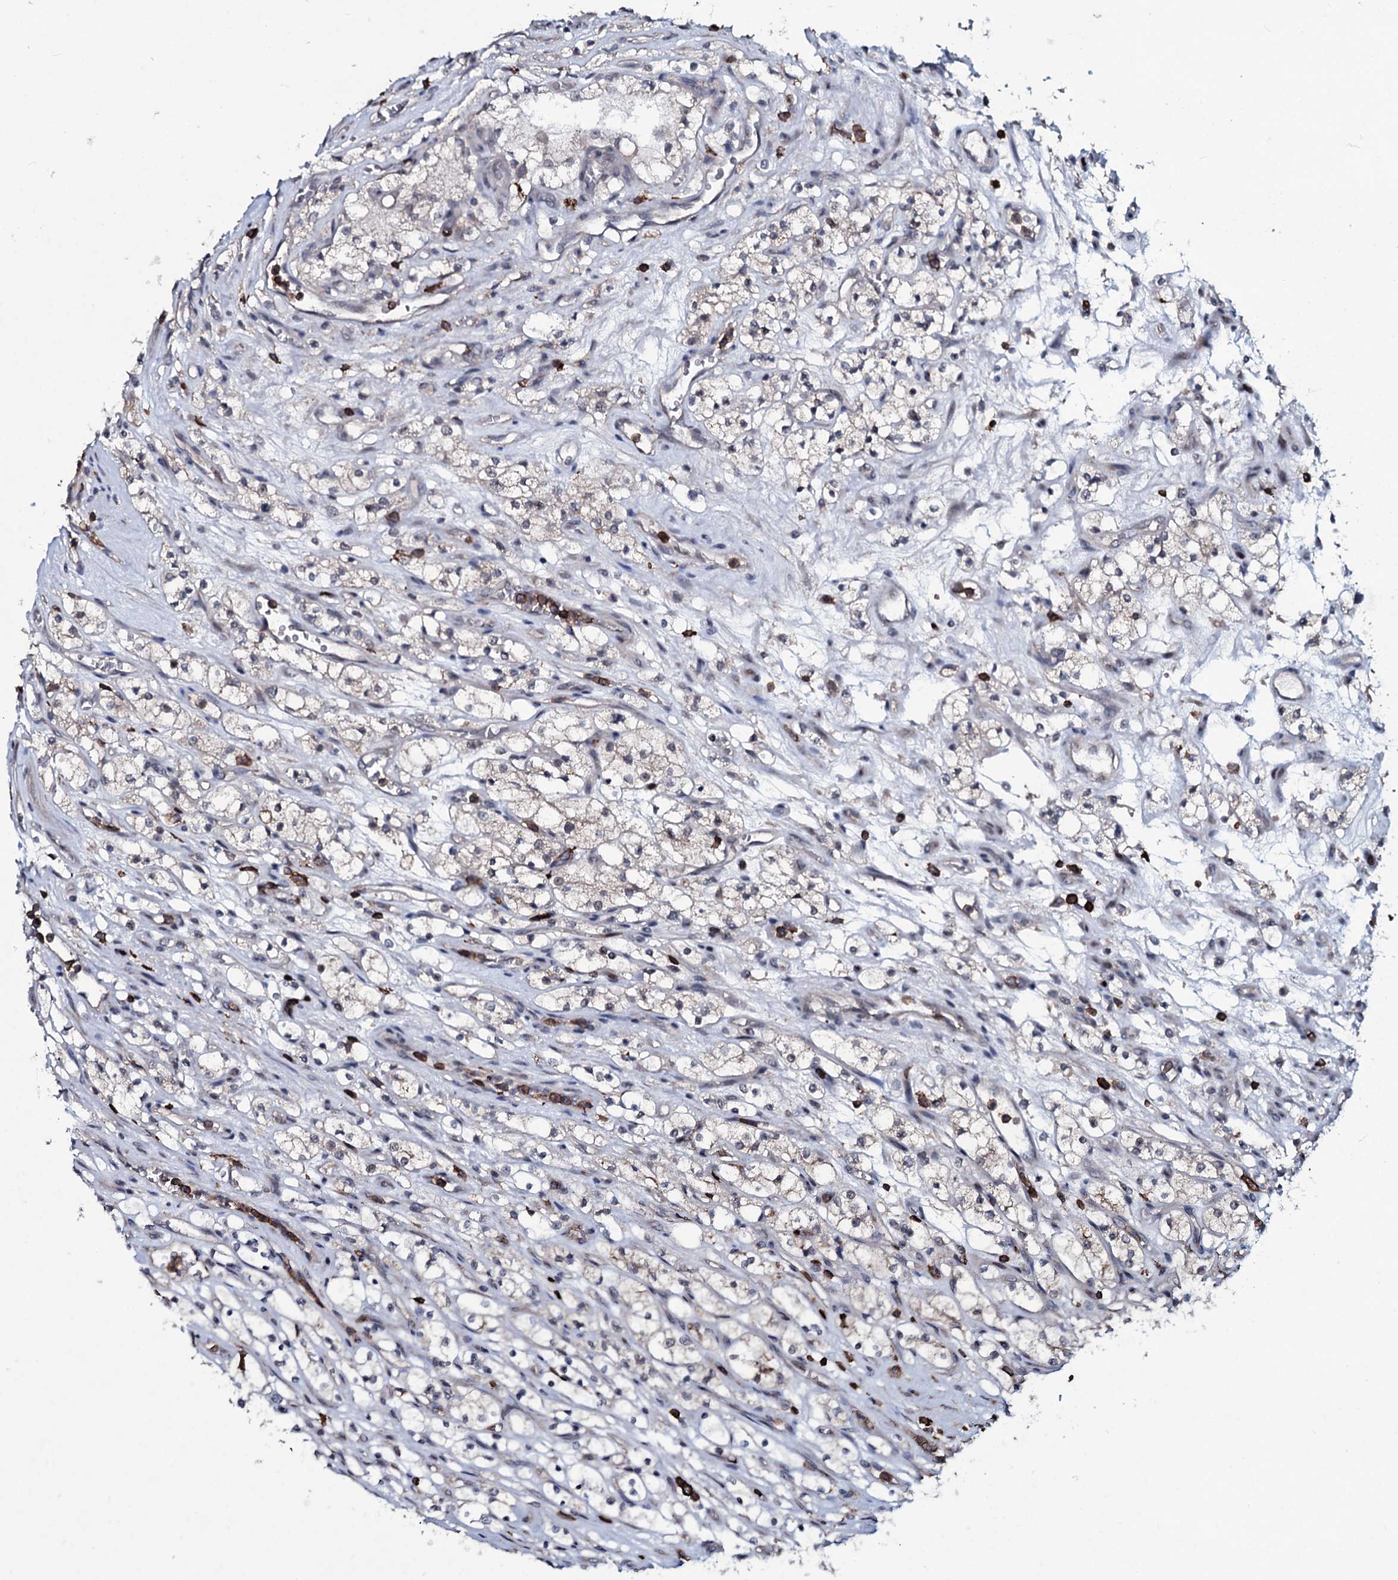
{"staining": {"intensity": "negative", "quantity": "none", "location": "none"}, "tissue": "renal cancer", "cell_type": "Tumor cells", "image_type": "cancer", "snomed": [{"axis": "morphology", "description": "Adenocarcinoma, NOS"}, {"axis": "topography", "description": "Kidney"}], "caption": "Histopathology image shows no significant protein positivity in tumor cells of renal adenocarcinoma. (Brightfield microscopy of DAB immunohistochemistry (IHC) at high magnification).", "gene": "OGFOD2", "patient": {"sex": "female", "age": 69}}